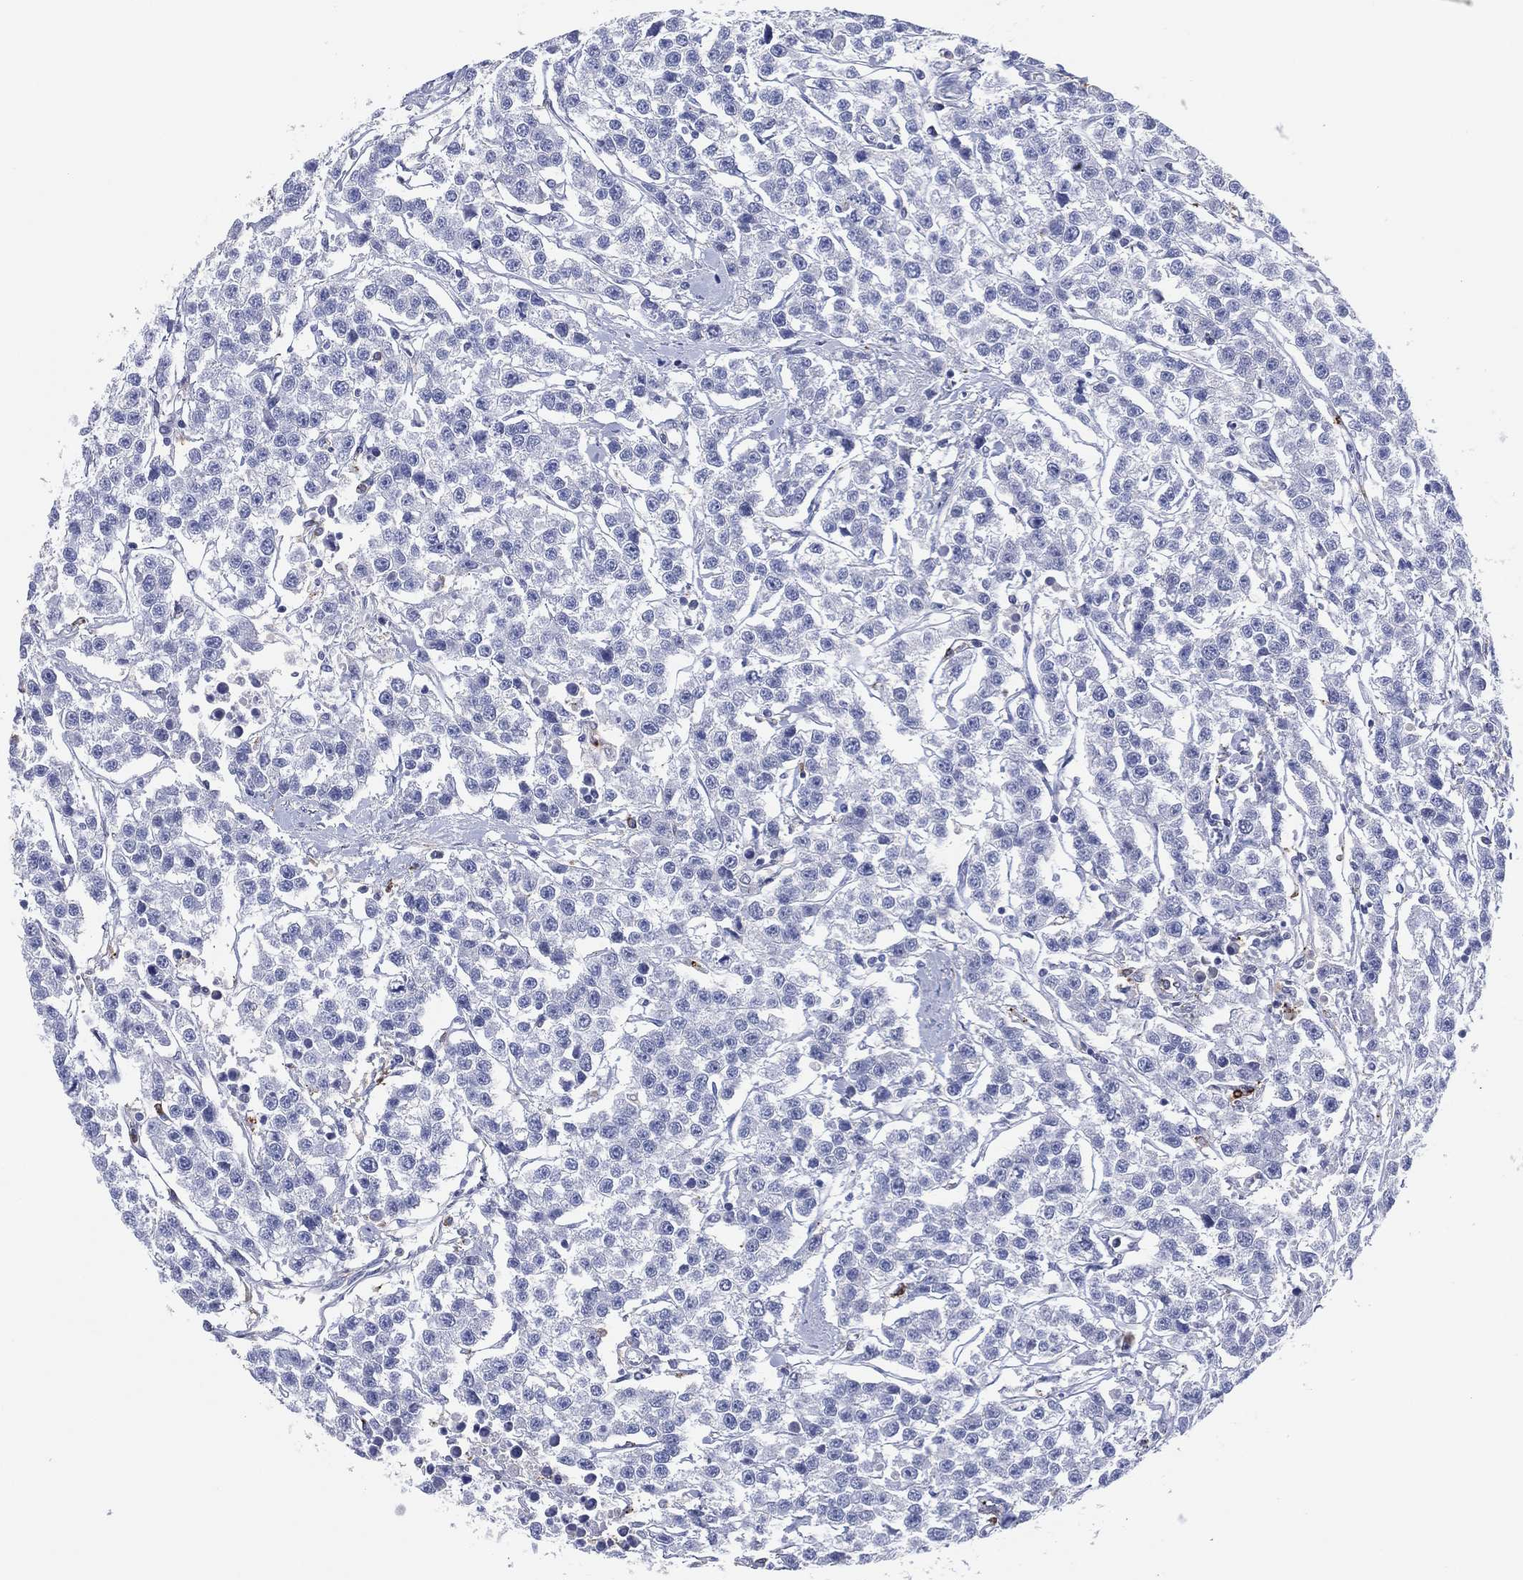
{"staining": {"intensity": "negative", "quantity": "none", "location": "none"}, "tissue": "testis cancer", "cell_type": "Tumor cells", "image_type": "cancer", "snomed": [{"axis": "morphology", "description": "Seminoma, NOS"}, {"axis": "topography", "description": "Testis"}], "caption": "Human seminoma (testis) stained for a protein using immunohistochemistry (IHC) displays no staining in tumor cells.", "gene": "PLAC8", "patient": {"sex": "male", "age": 59}}